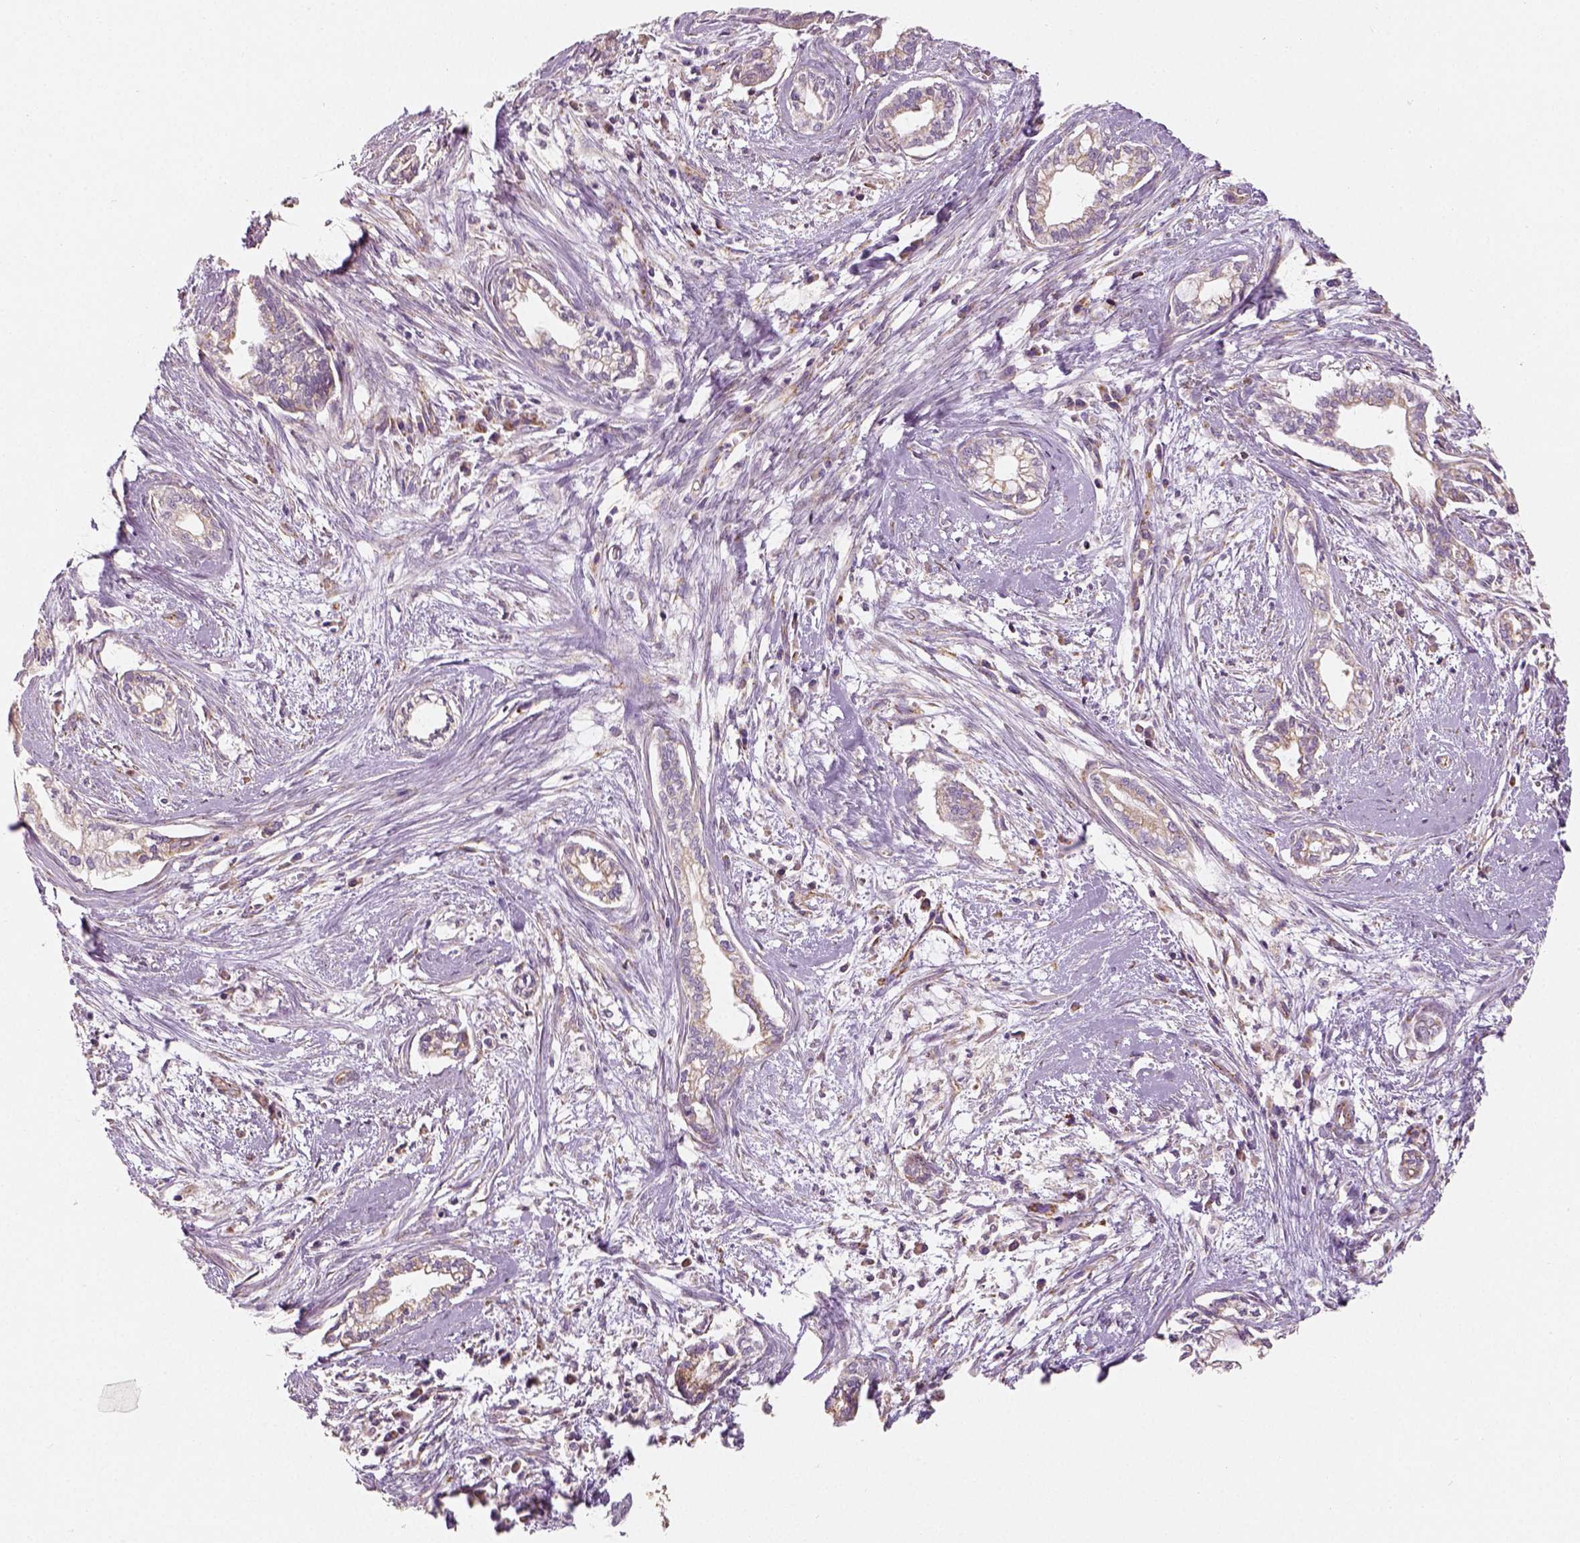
{"staining": {"intensity": "negative", "quantity": "none", "location": "none"}, "tissue": "cervical cancer", "cell_type": "Tumor cells", "image_type": "cancer", "snomed": [{"axis": "morphology", "description": "Adenocarcinoma, NOS"}, {"axis": "topography", "description": "Cervix"}], "caption": "The IHC image has no significant staining in tumor cells of cervical cancer tissue. Brightfield microscopy of IHC stained with DAB (3,3'-diaminobenzidine) (brown) and hematoxylin (blue), captured at high magnification.", "gene": "PGAM5", "patient": {"sex": "female", "age": 62}}